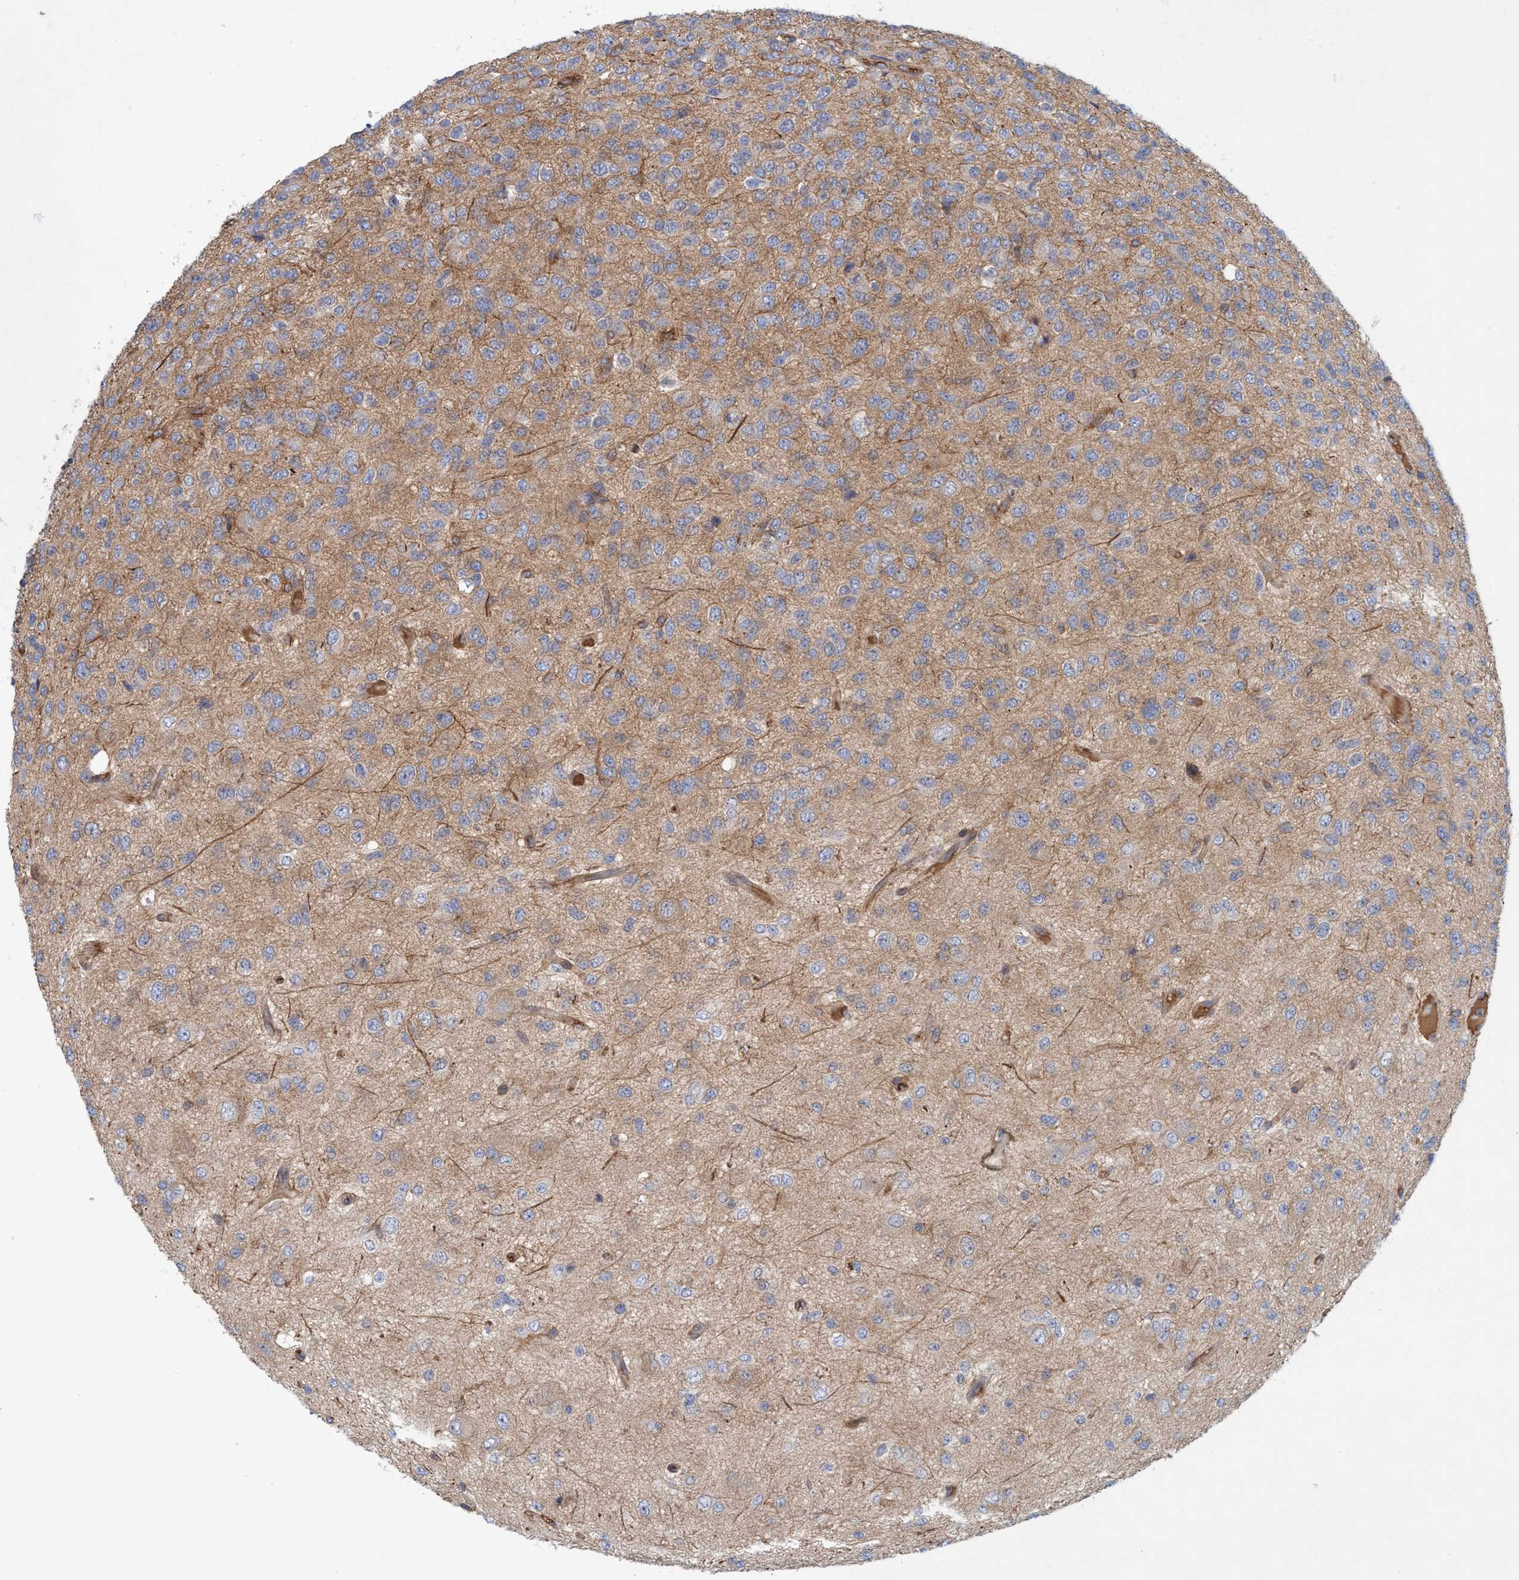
{"staining": {"intensity": "moderate", "quantity": "<25%", "location": "cytoplasmic/membranous"}, "tissue": "glioma", "cell_type": "Tumor cells", "image_type": "cancer", "snomed": [{"axis": "morphology", "description": "Glioma, malignant, High grade"}, {"axis": "topography", "description": "pancreas cauda"}], "caption": "Malignant glioma (high-grade) stained for a protein (brown) reveals moderate cytoplasmic/membranous positive staining in about <25% of tumor cells.", "gene": "SPECC1", "patient": {"sex": "male", "age": 60}}